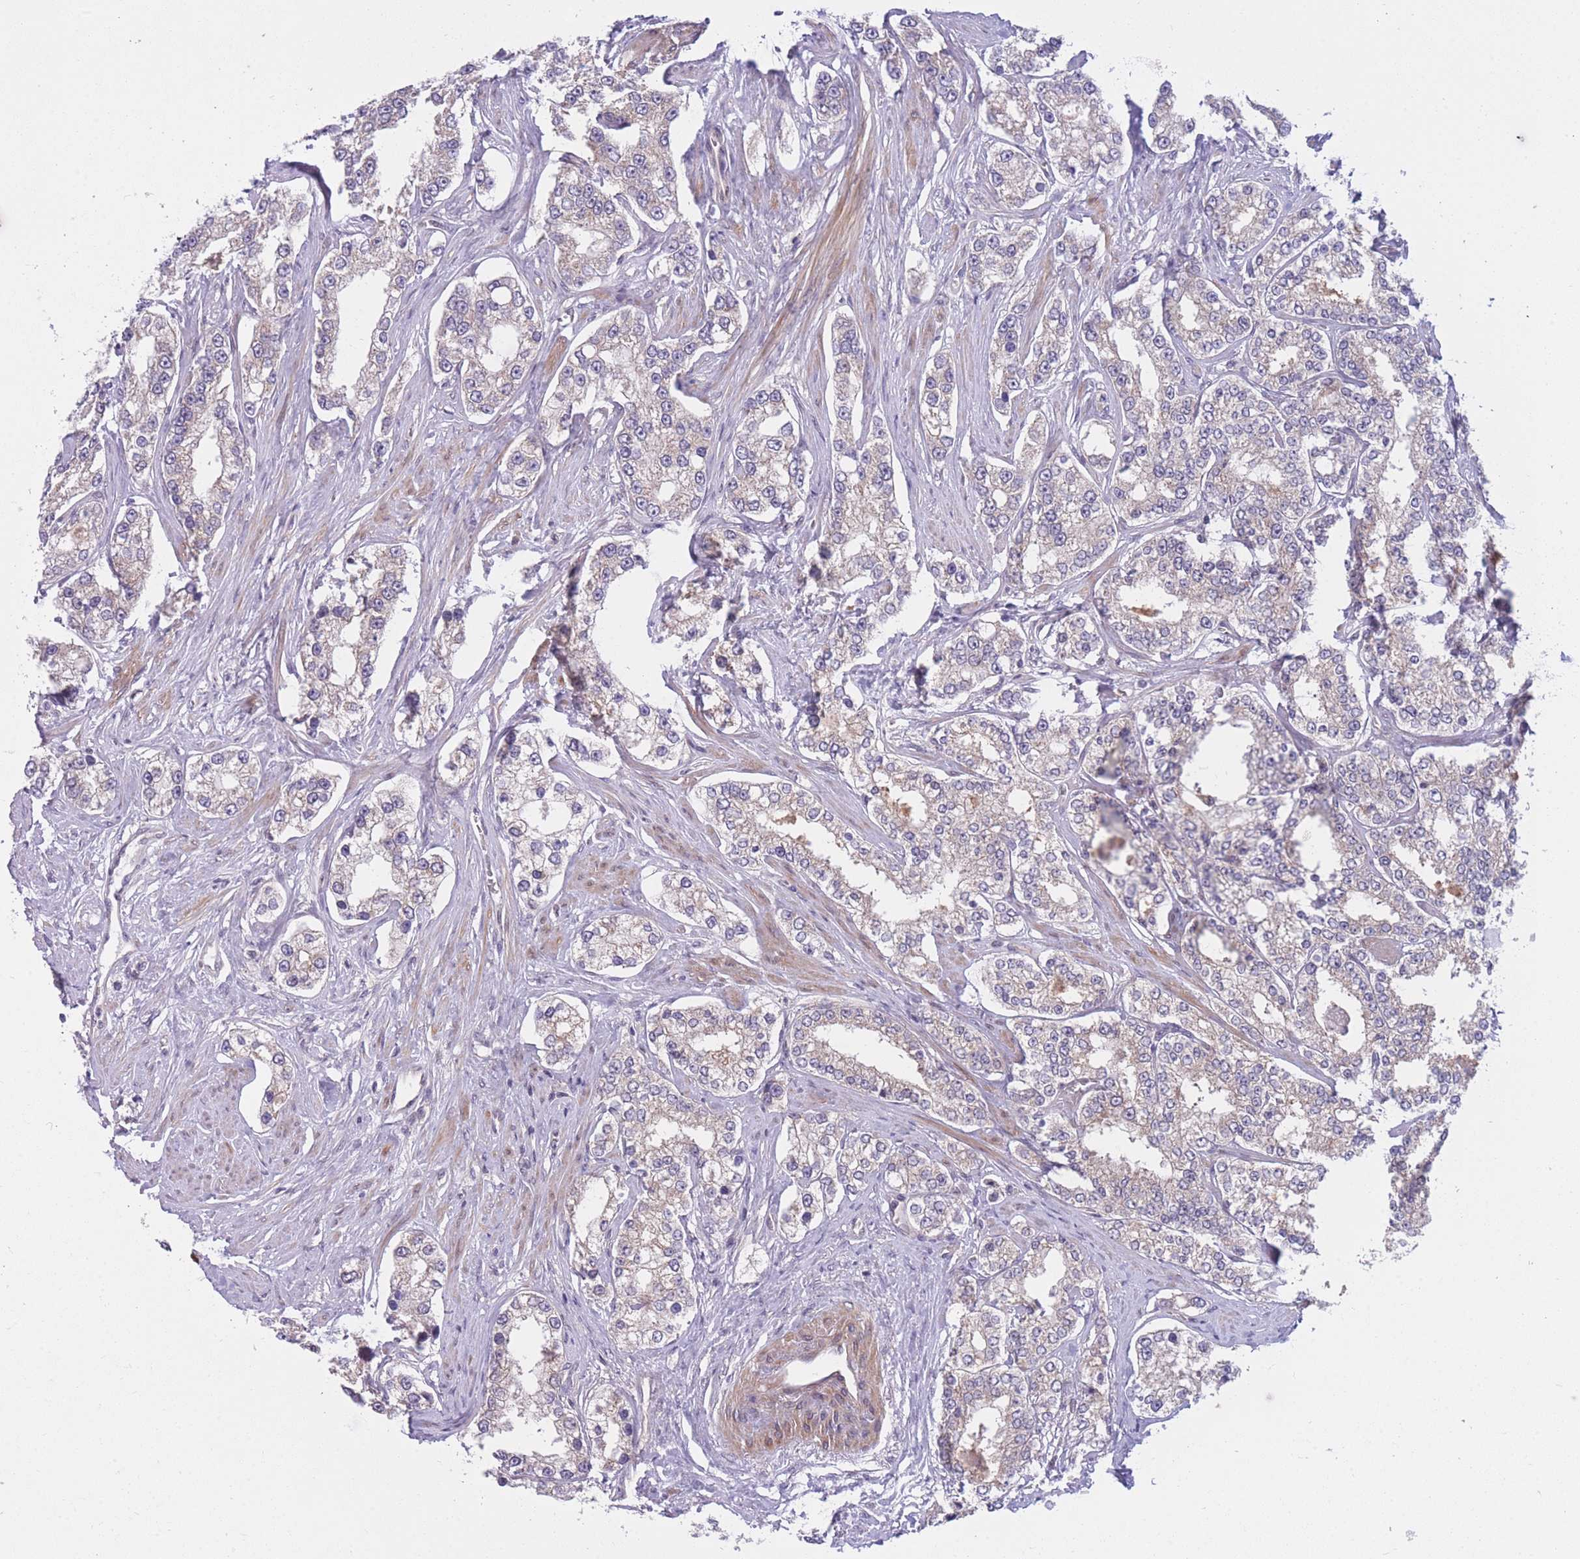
{"staining": {"intensity": "negative", "quantity": "none", "location": "none"}, "tissue": "prostate cancer", "cell_type": "Tumor cells", "image_type": "cancer", "snomed": [{"axis": "morphology", "description": "Normal tissue, NOS"}, {"axis": "morphology", "description": "Adenocarcinoma, High grade"}, {"axis": "topography", "description": "Prostate"}], "caption": "Micrograph shows no significant protein positivity in tumor cells of adenocarcinoma (high-grade) (prostate). (Brightfield microscopy of DAB (3,3'-diaminobenzidine) immunohistochemistry (IHC) at high magnification).", "gene": "CDC25B", "patient": {"sex": "male", "age": 83}}